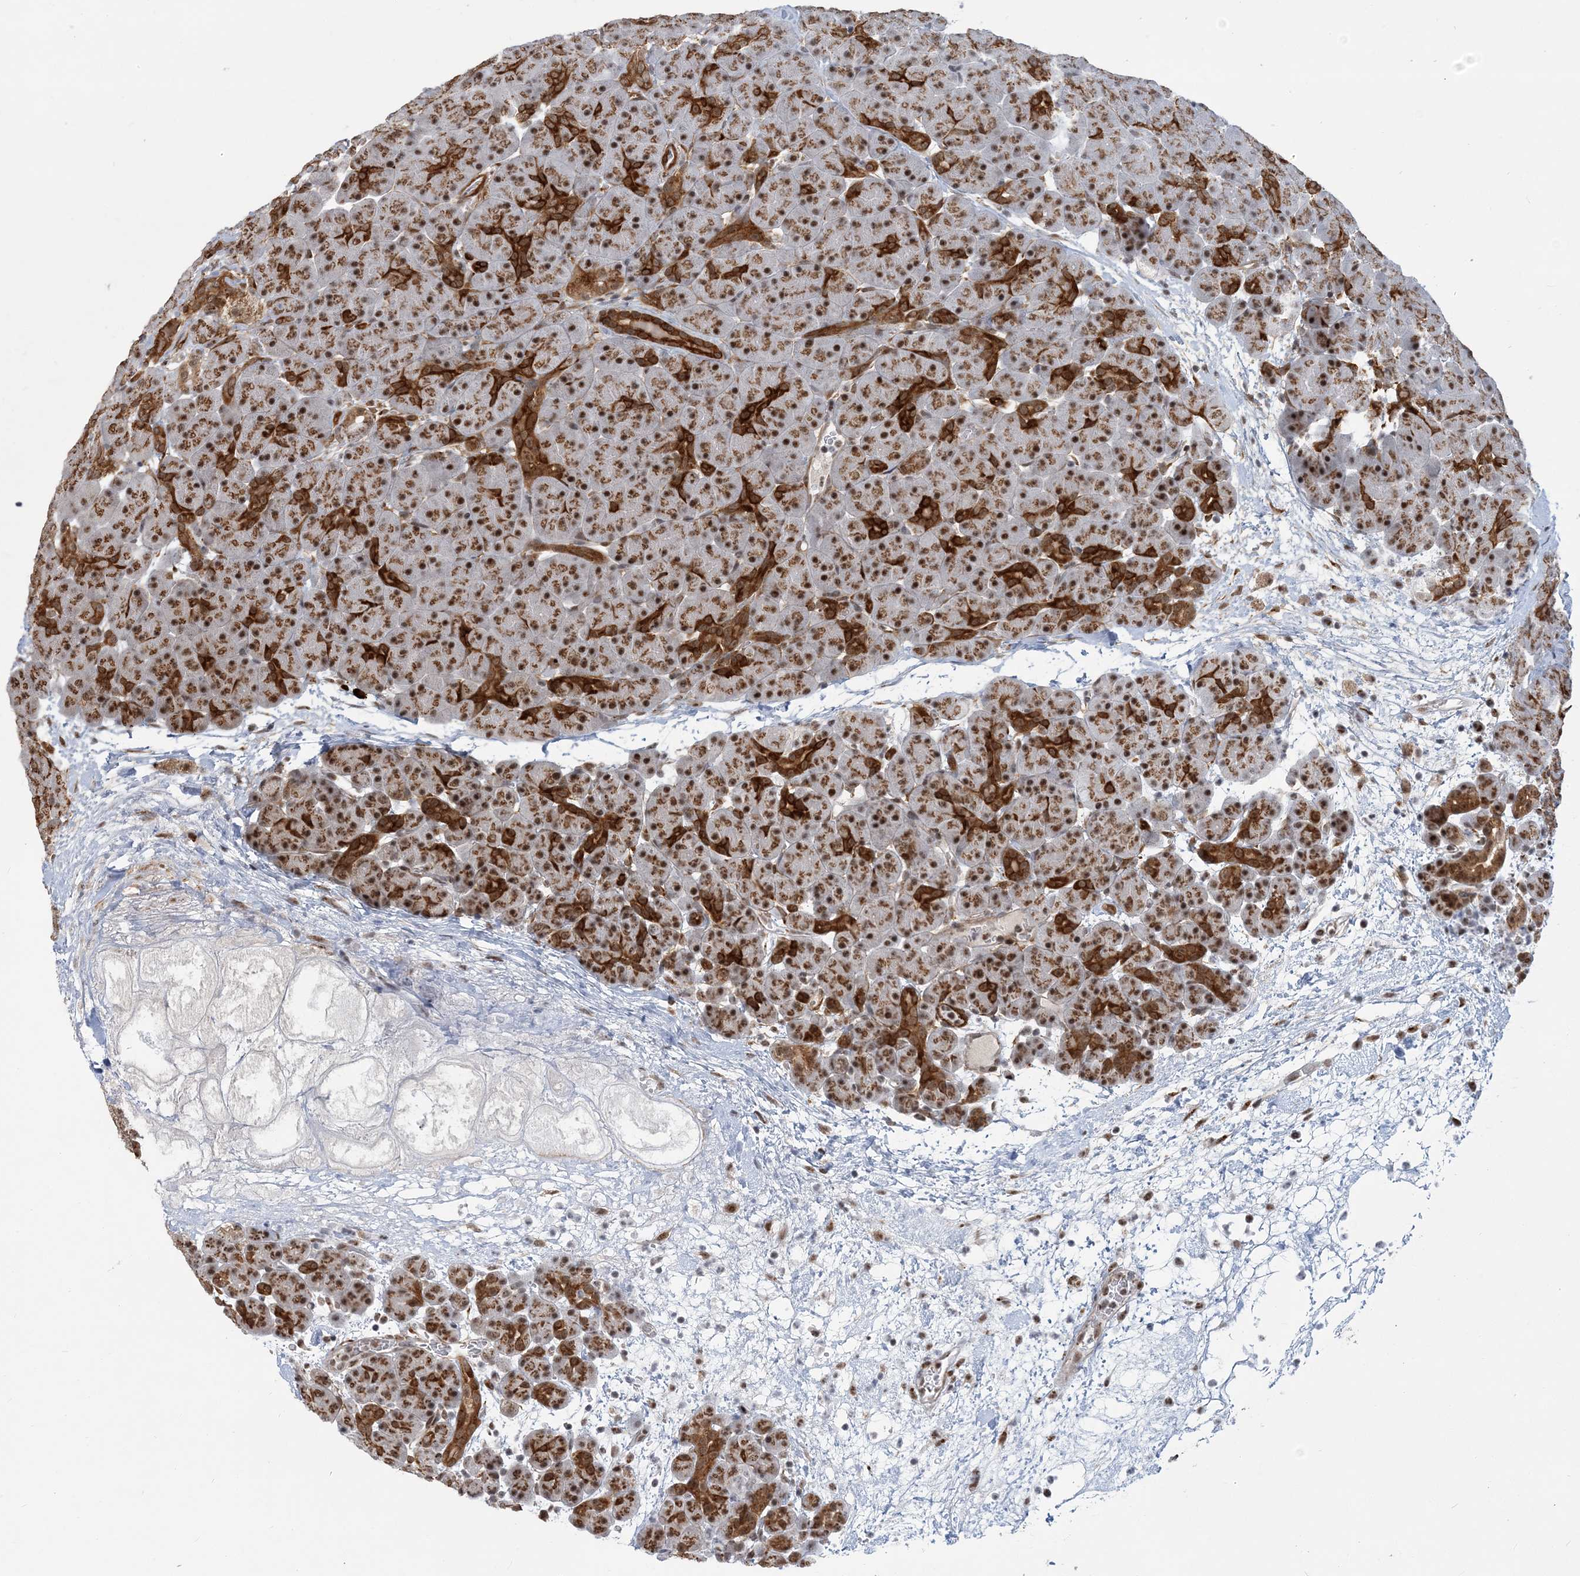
{"staining": {"intensity": "strong", "quantity": "25%-75%", "location": "cytoplasmic/membranous,nuclear"}, "tissue": "pancreas", "cell_type": "Exocrine glandular cells", "image_type": "normal", "snomed": [{"axis": "morphology", "description": "Normal tissue, NOS"}, {"axis": "topography", "description": "Pancreas"}], "caption": "Immunohistochemistry (IHC) histopathology image of unremarkable human pancreas stained for a protein (brown), which shows high levels of strong cytoplasmic/membranous,nuclear staining in about 25%-75% of exocrine glandular cells.", "gene": "PLRG1", "patient": {"sex": "male", "age": 66}}